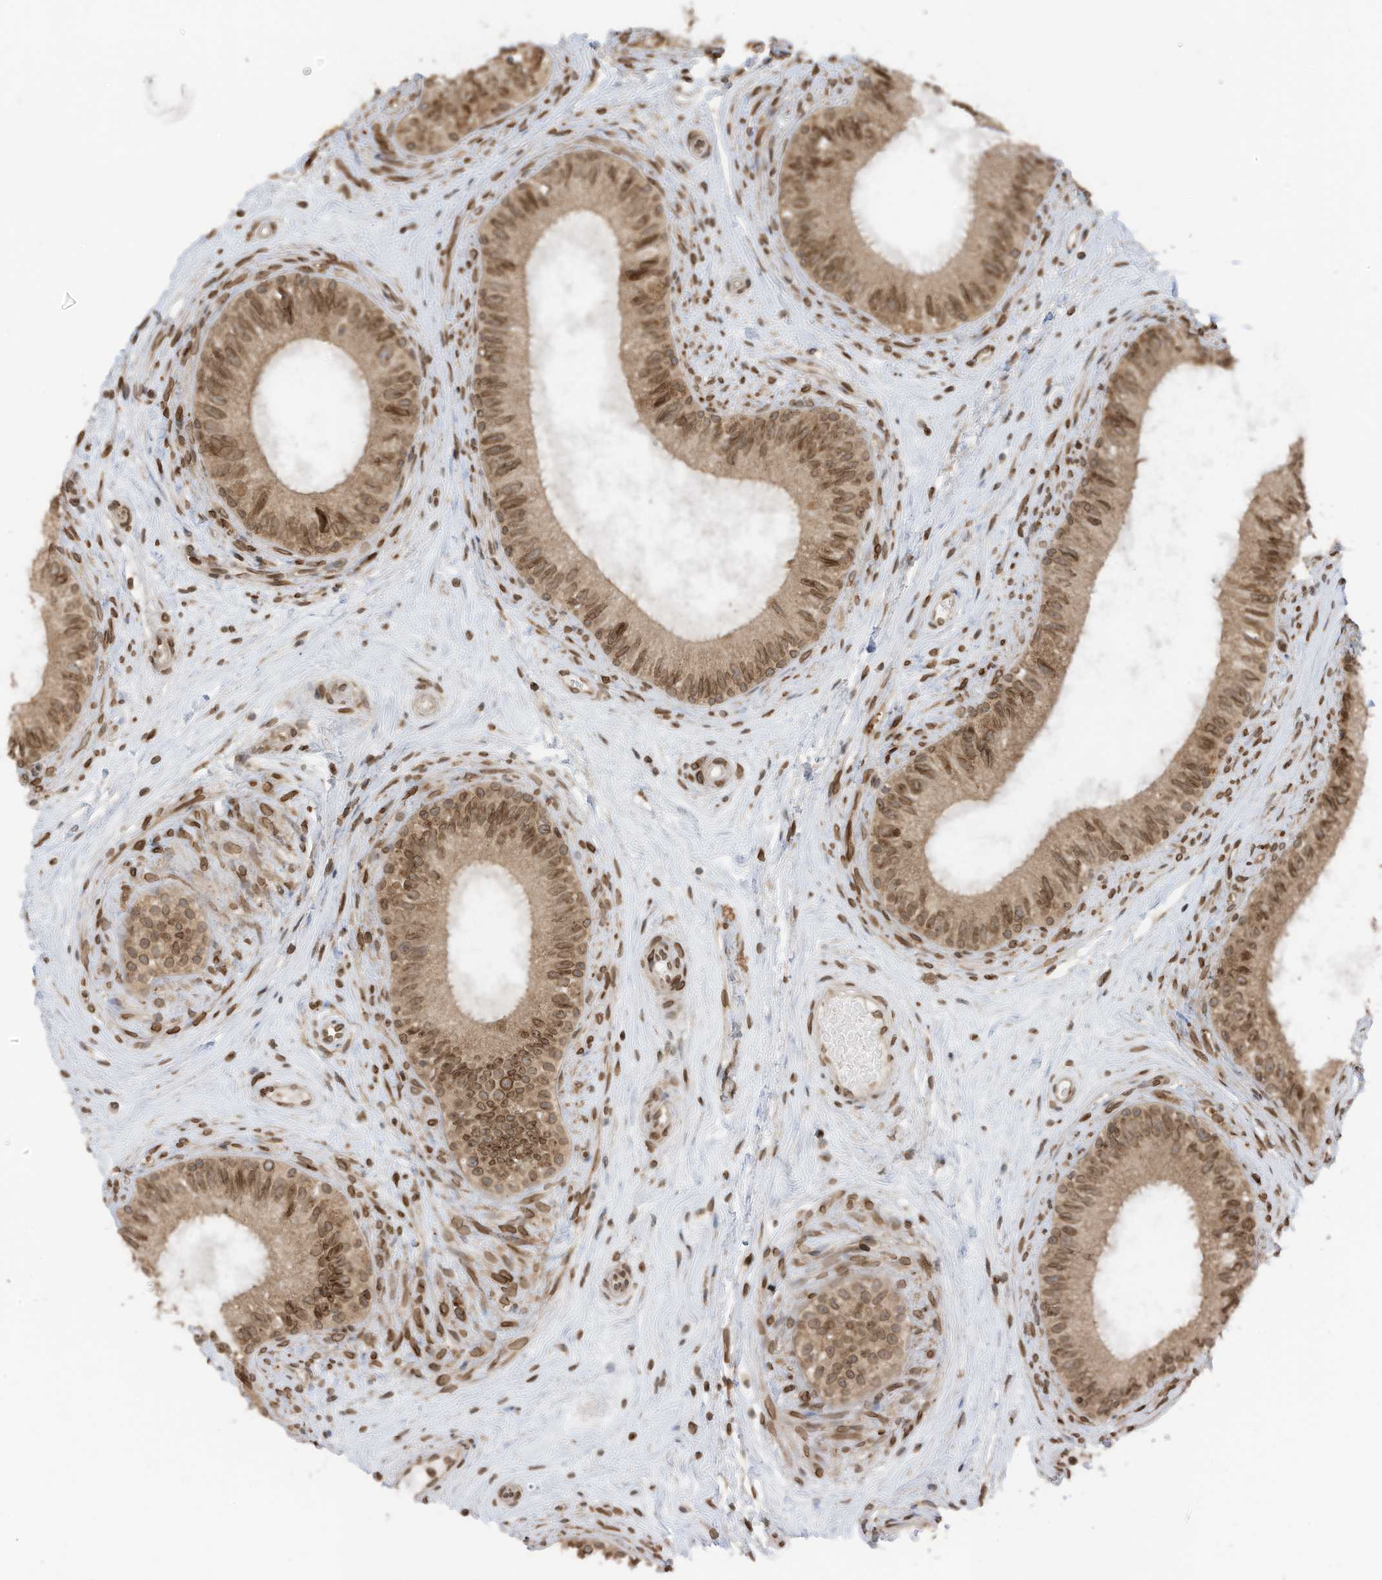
{"staining": {"intensity": "moderate", "quantity": ">75%", "location": "cytoplasmic/membranous,nuclear"}, "tissue": "epididymis", "cell_type": "Glandular cells", "image_type": "normal", "snomed": [{"axis": "morphology", "description": "Normal tissue, NOS"}, {"axis": "topography", "description": "Epididymis"}], "caption": "An image showing moderate cytoplasmic/membranous,nuclear expression in about >75% of glandular cells in unremarkable epididymis, as visualized by brown immunohistochemical staining.", "gene": "RABL3", "patient": {"sex": "male", "age": 71}}